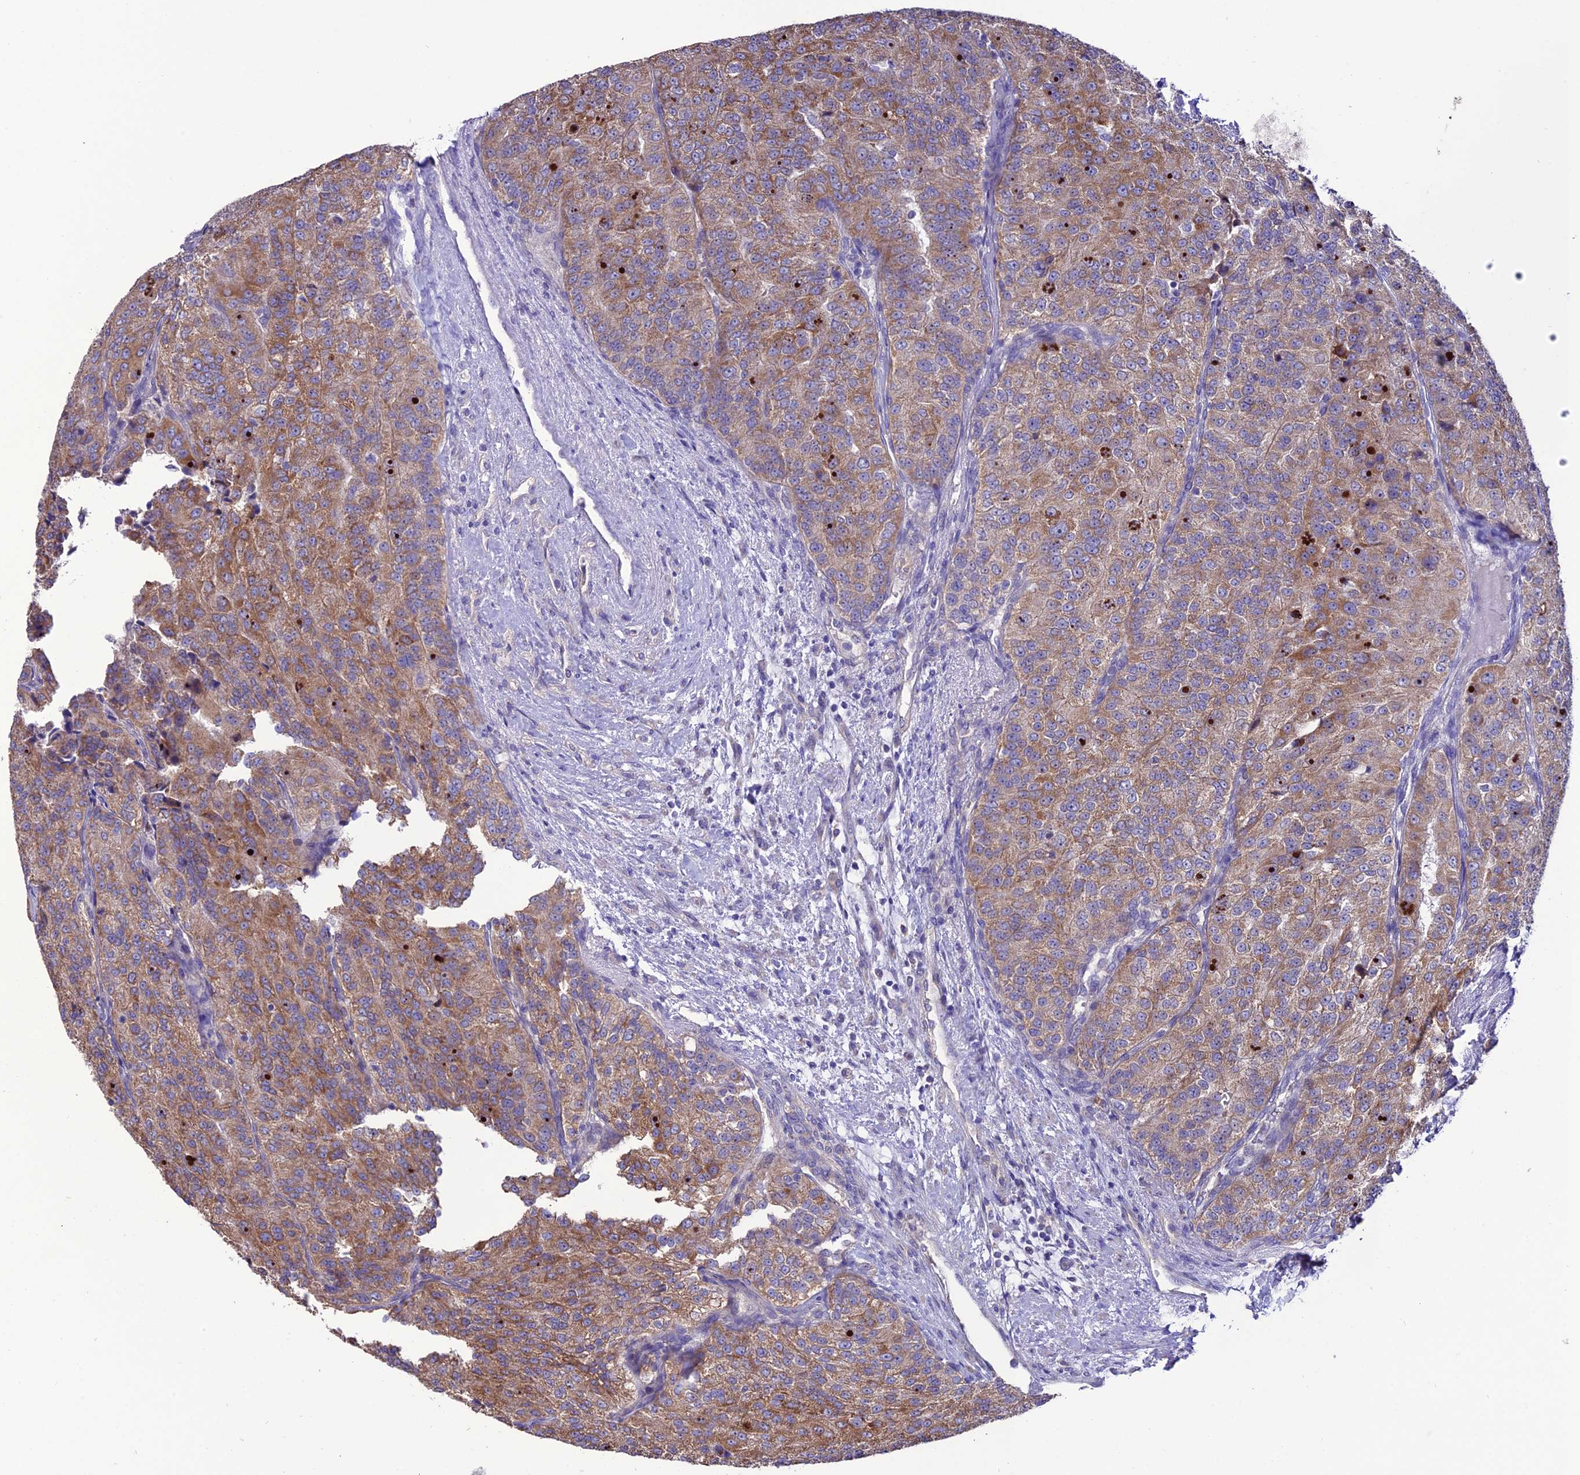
{"staining": {"intensity": "moderate", "quantity": ">75%", "location": "cytoplasmic/membranous"}, "tissue": "renal cancer", "cell_type": "Tumor cells", "image_type": "cancer", "snomed": [{"axis": "morphology", "description": "Adenocarcinoma, NOS"}, {"axis": "topography", "description": "Kidney"}], "caption": "DAB immunohistochemical staining of human adenocarcinoma (renal) displays moderate cytoplasmic/membranous protein staining in about >75% of tumor cells. (DAB (3,3'-diaminobenzidine) = brown stain, brightfield microscopy at high magnification).", "gene": "HOGA1", "patient": {"sex": "female", "age": 63}}